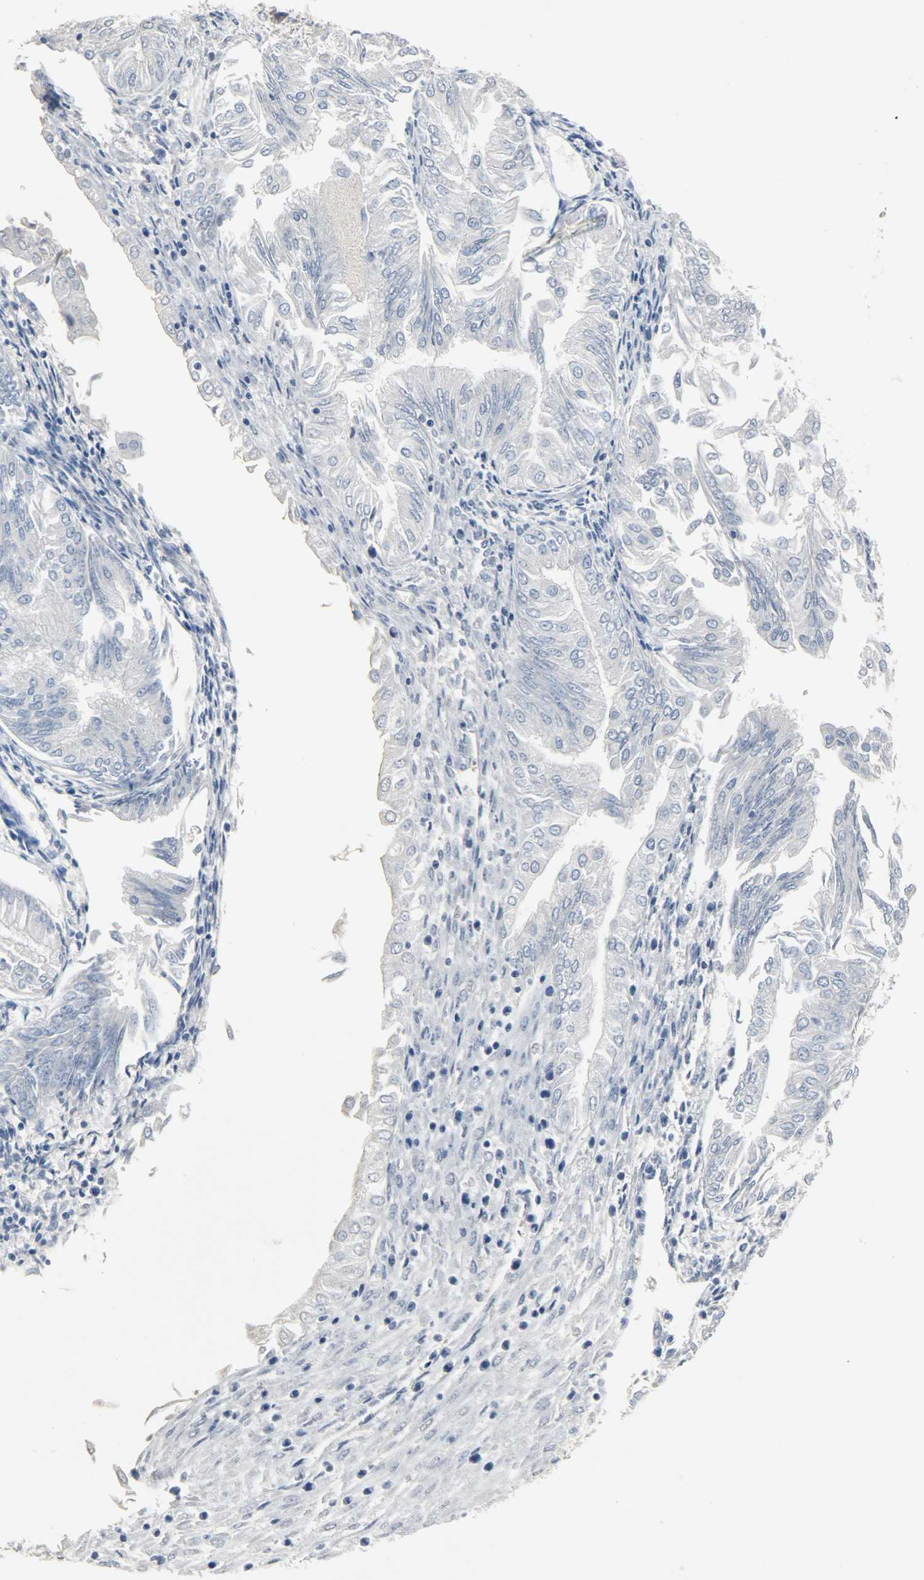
{"staining": {"intensity": "negative", "quantity": "none", "location": "none"}, "tissue": "endometrial cancer", "cell_type": "Tumor cells", "image_type": "cancer", "snomed": [{"axis": "morphology", "description": "Adenocarcinoma, NOS"}, {"axis": "topography", "description": "Endometrium"}], "caption": "Immunohistochemistry photomicrograph of neoplastic tissue: human endometrial cancer stained with DAB (3,3'-diaminobenzidine) demonstrates no significant protein staining in tumor cells. The staining is performed using DAB brown chromogen with nuclei counter-stained in using hematoxylin.", "gene": "EIF4EBP1", "patient": {"sex": "female", "age": 53}}